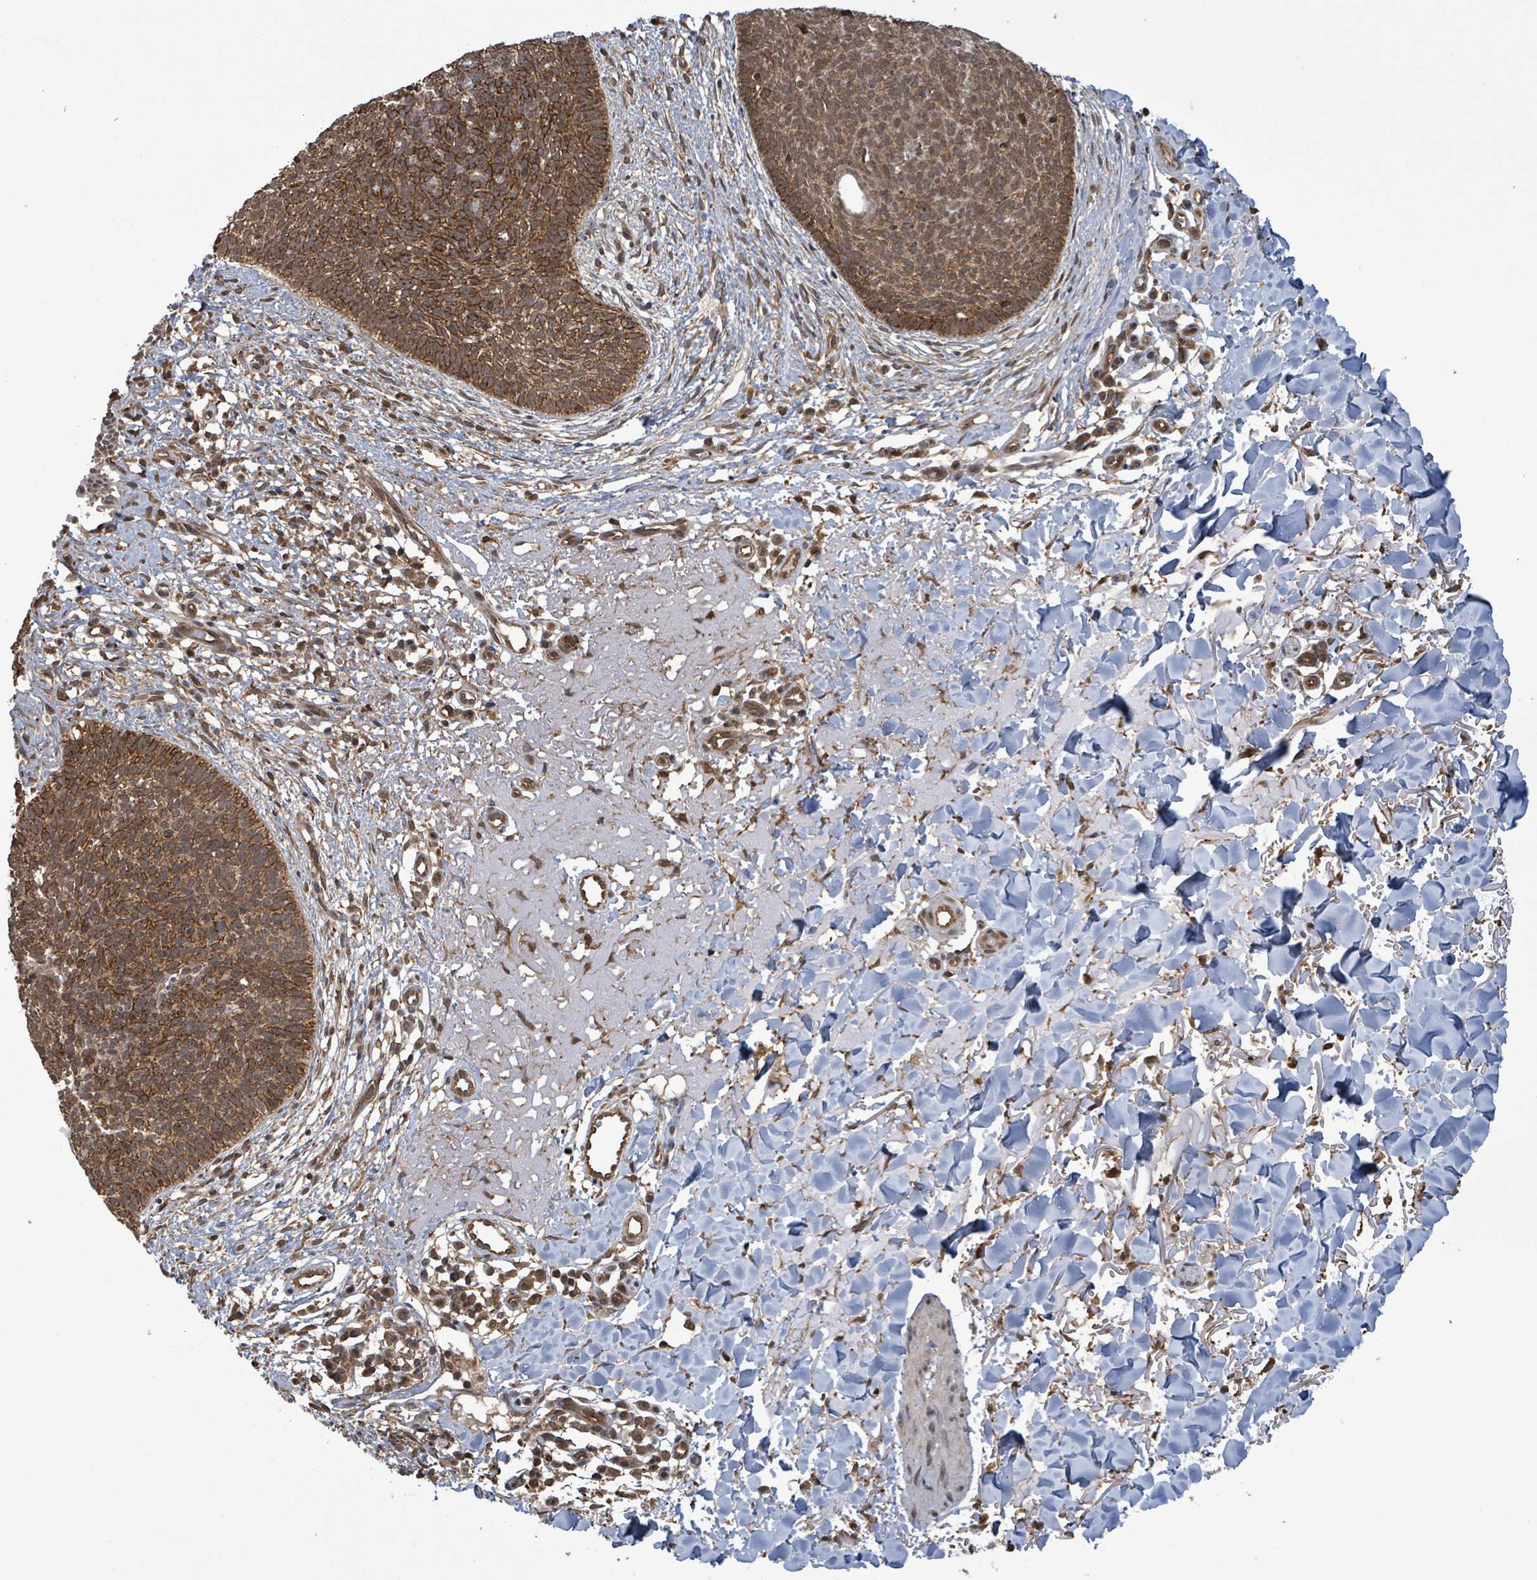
{"staining": {"intensity": "strong", "quantity": ">75%", "location": "cytoplasmic/membranous"}, "tissue": "skin cancer", "cell_type": "Tumor cells", "image_type": "cancer", "snomed": [{"axis": "morphology", "description": "Basal cell carcinoma"}, {"axis": "topography", "description": "Skin"}], "caption": "Brown immunohistochemical staining in human skin cancer (basal cell carcinoma) exhibits strong cytoplasmic/membranous staining in about >75% of tumor cells.", "gene": "KLC1", "patient": {"sex": "male", "age": 84}}